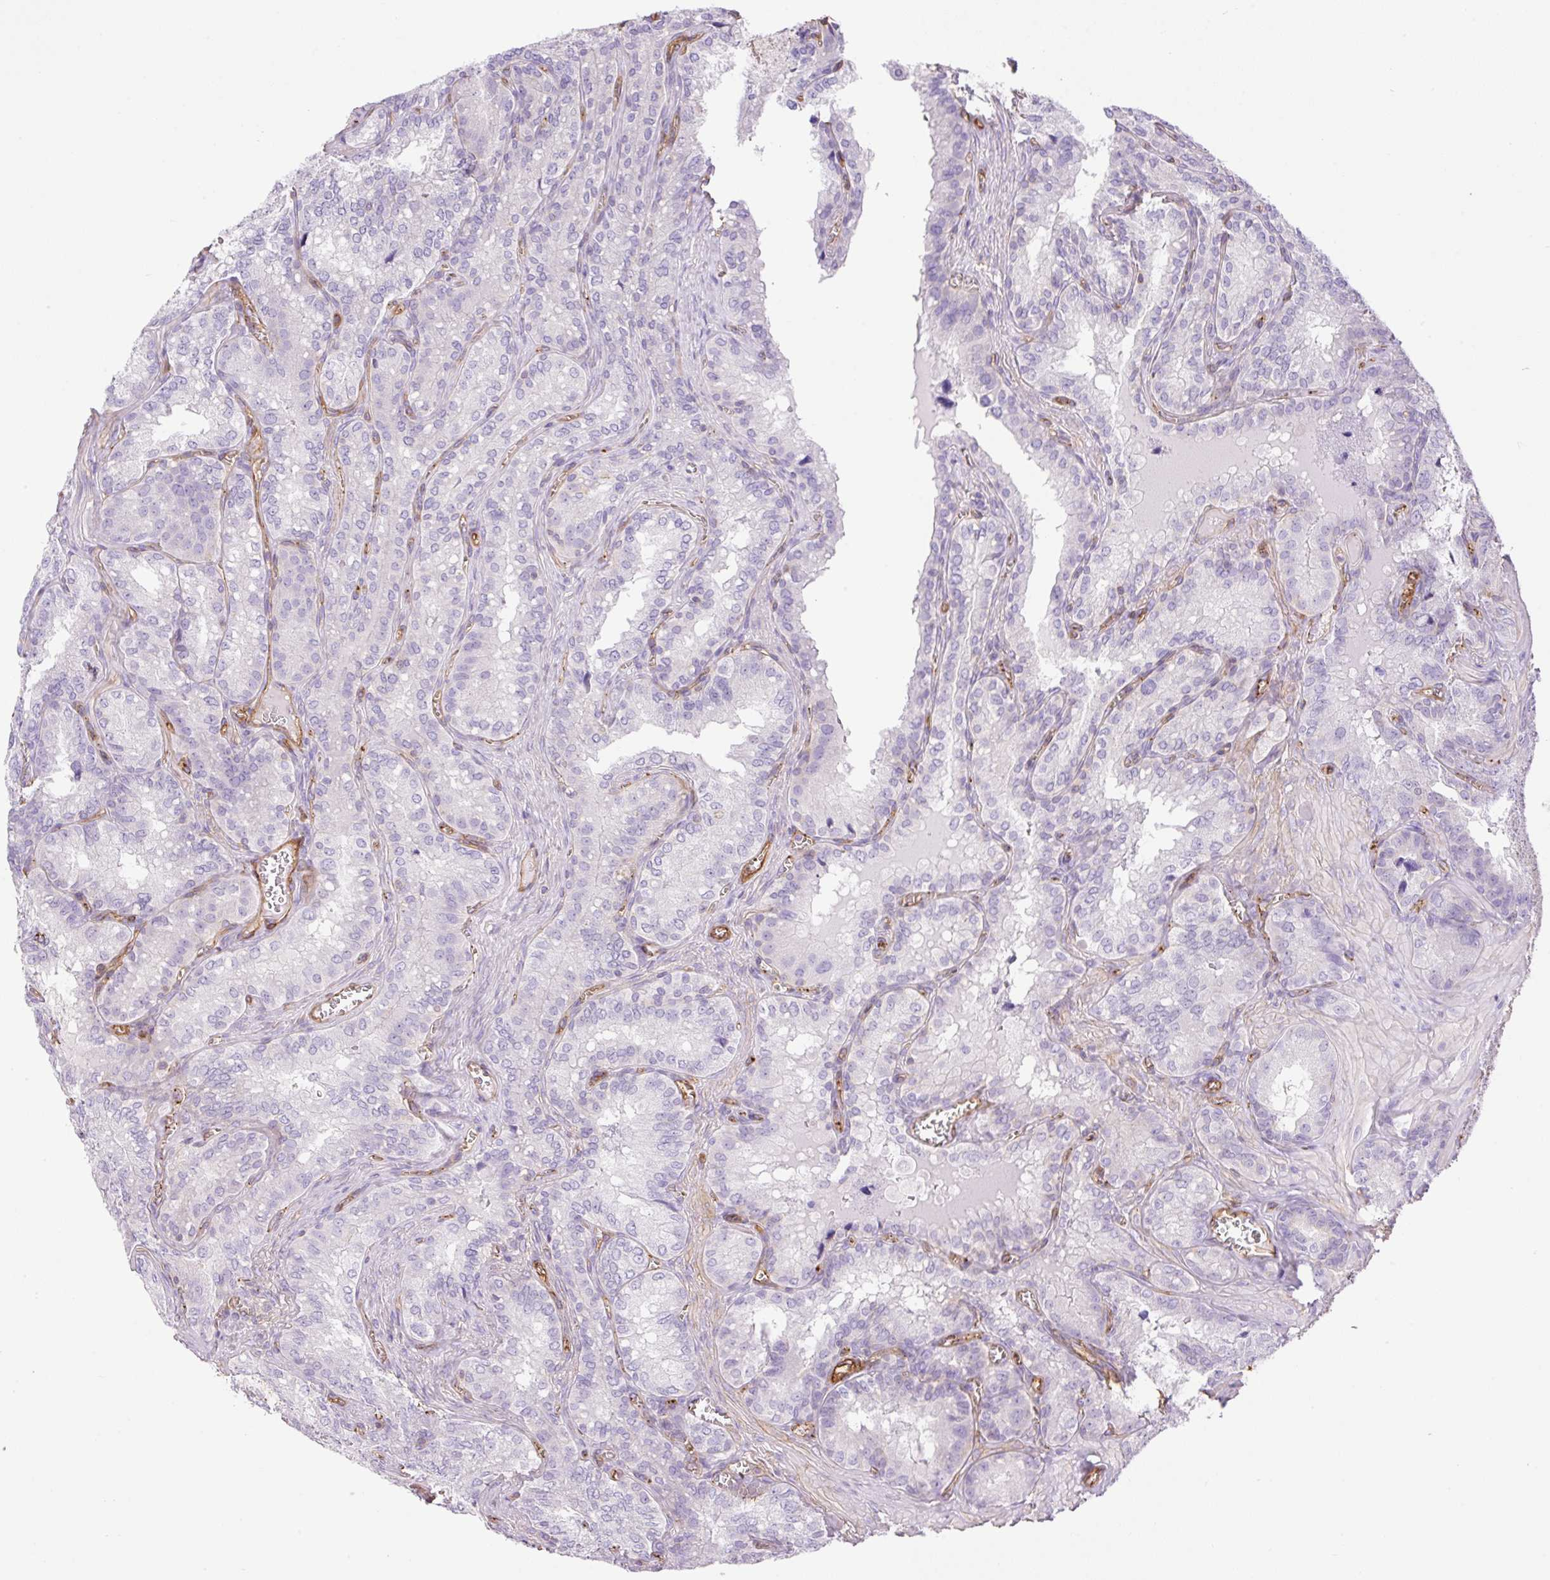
{"staining": {"intensity": "negative", "quantity": "none", "location": "none"}, "tissue": "seminal vesicle", "cell_type": "Glandular cells", "image_type": "normal", "snomed": [{"axis": "morphology", "description": "Normal tissue, NOS"}, {"axis": "topography", "description": "Seminal veicle"}], "caption": "The histopathology image reveals no staining of glandular cells in unremarkable seminal vesicle.", "gene": "EHD1", "patient": {"sex": "male", "age": 47}}